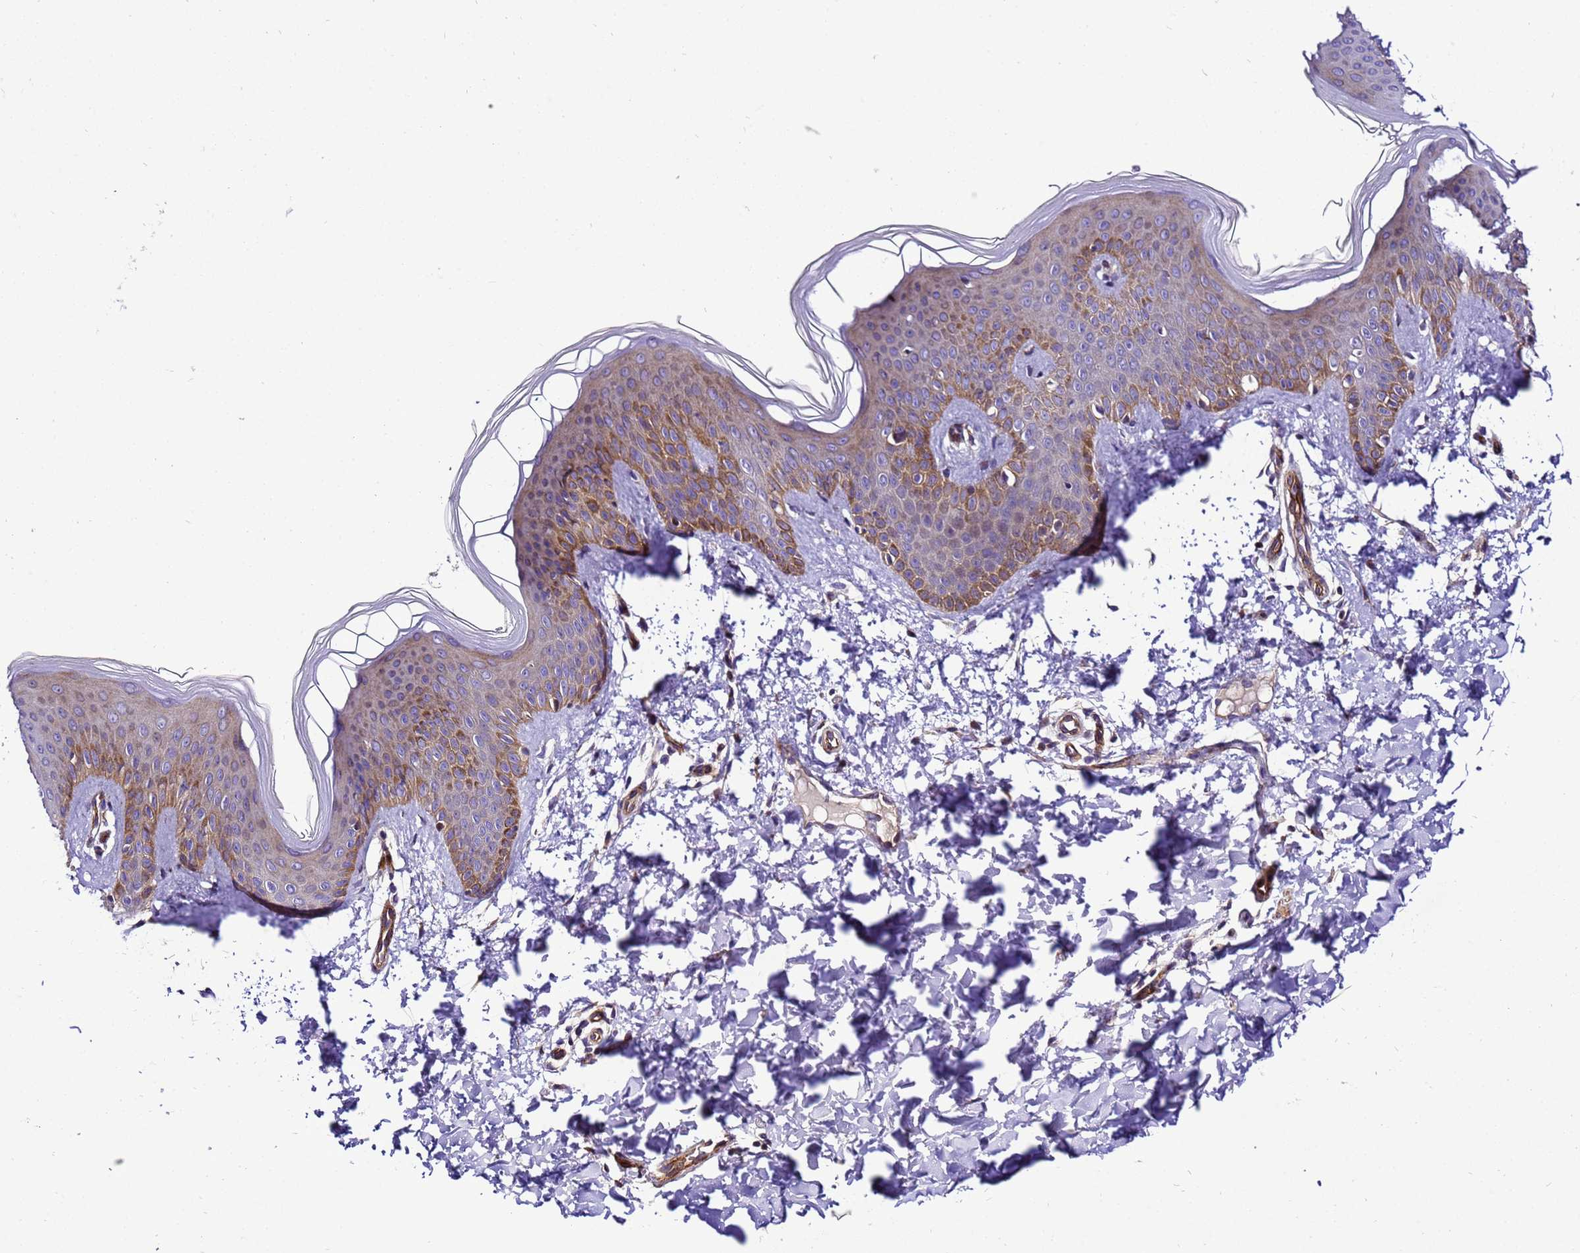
{"staining": {"intensity": "moderate", "quantity": ">75%", "location": "cytoplasmic/membranous"}, "tissue": "skin", "cell_type": "Fibroblasts", "image_type": "normal", "snomed": [{"axis": "morphology", "description": "Normal tissue, NOS"}, {"axis": "topography", "description": "Skin"}], "caption": "Skin stained for a protein (brown) displays moderate cytoplasmic/membranous positive staining in approximately >75% of fibroblasts.", "gene": "ZNF417", "patient": {"sex": "male", "age": 36}}